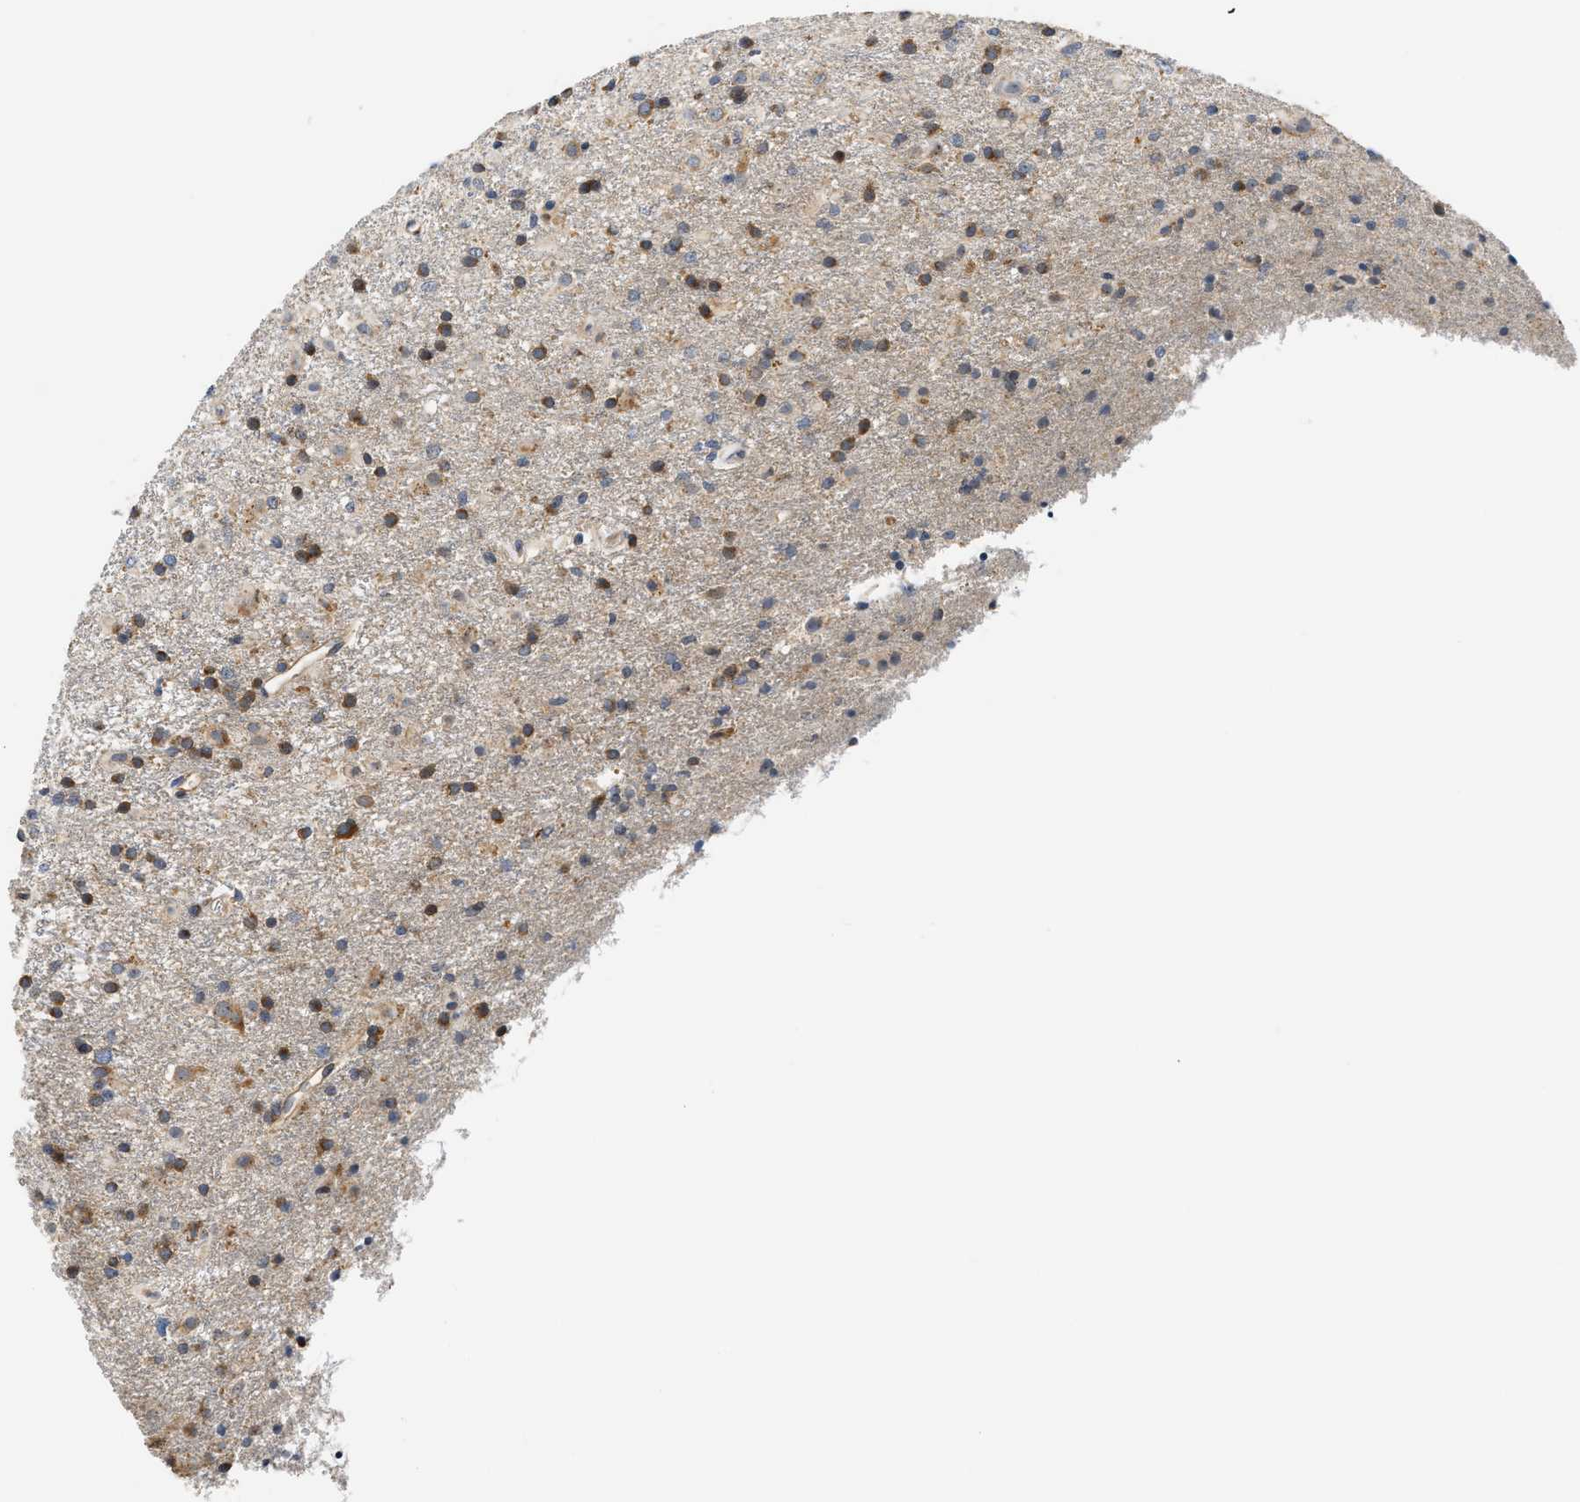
{"staining": {"intensity": "moderate", "quantity": "25%-75%", "location": "cytoplasmic/membranous"}, "tissue": "glioma", "cell_type": "Tumor cells", "image_type": "cancer", "snomed": [{"axis": "morphology", "description": "Glioma, malignant, Low grade"}, {"axis": "topography", "description": "Brain"}], "caption": "The histopathology image reveals a brown stain indicating the presence of a protein in the cytoplasmic/membranous of tumor cells in malignant low-grade glioma.", "gene": "FAM185A", "patient": {"sex": "male", "age": 65}}